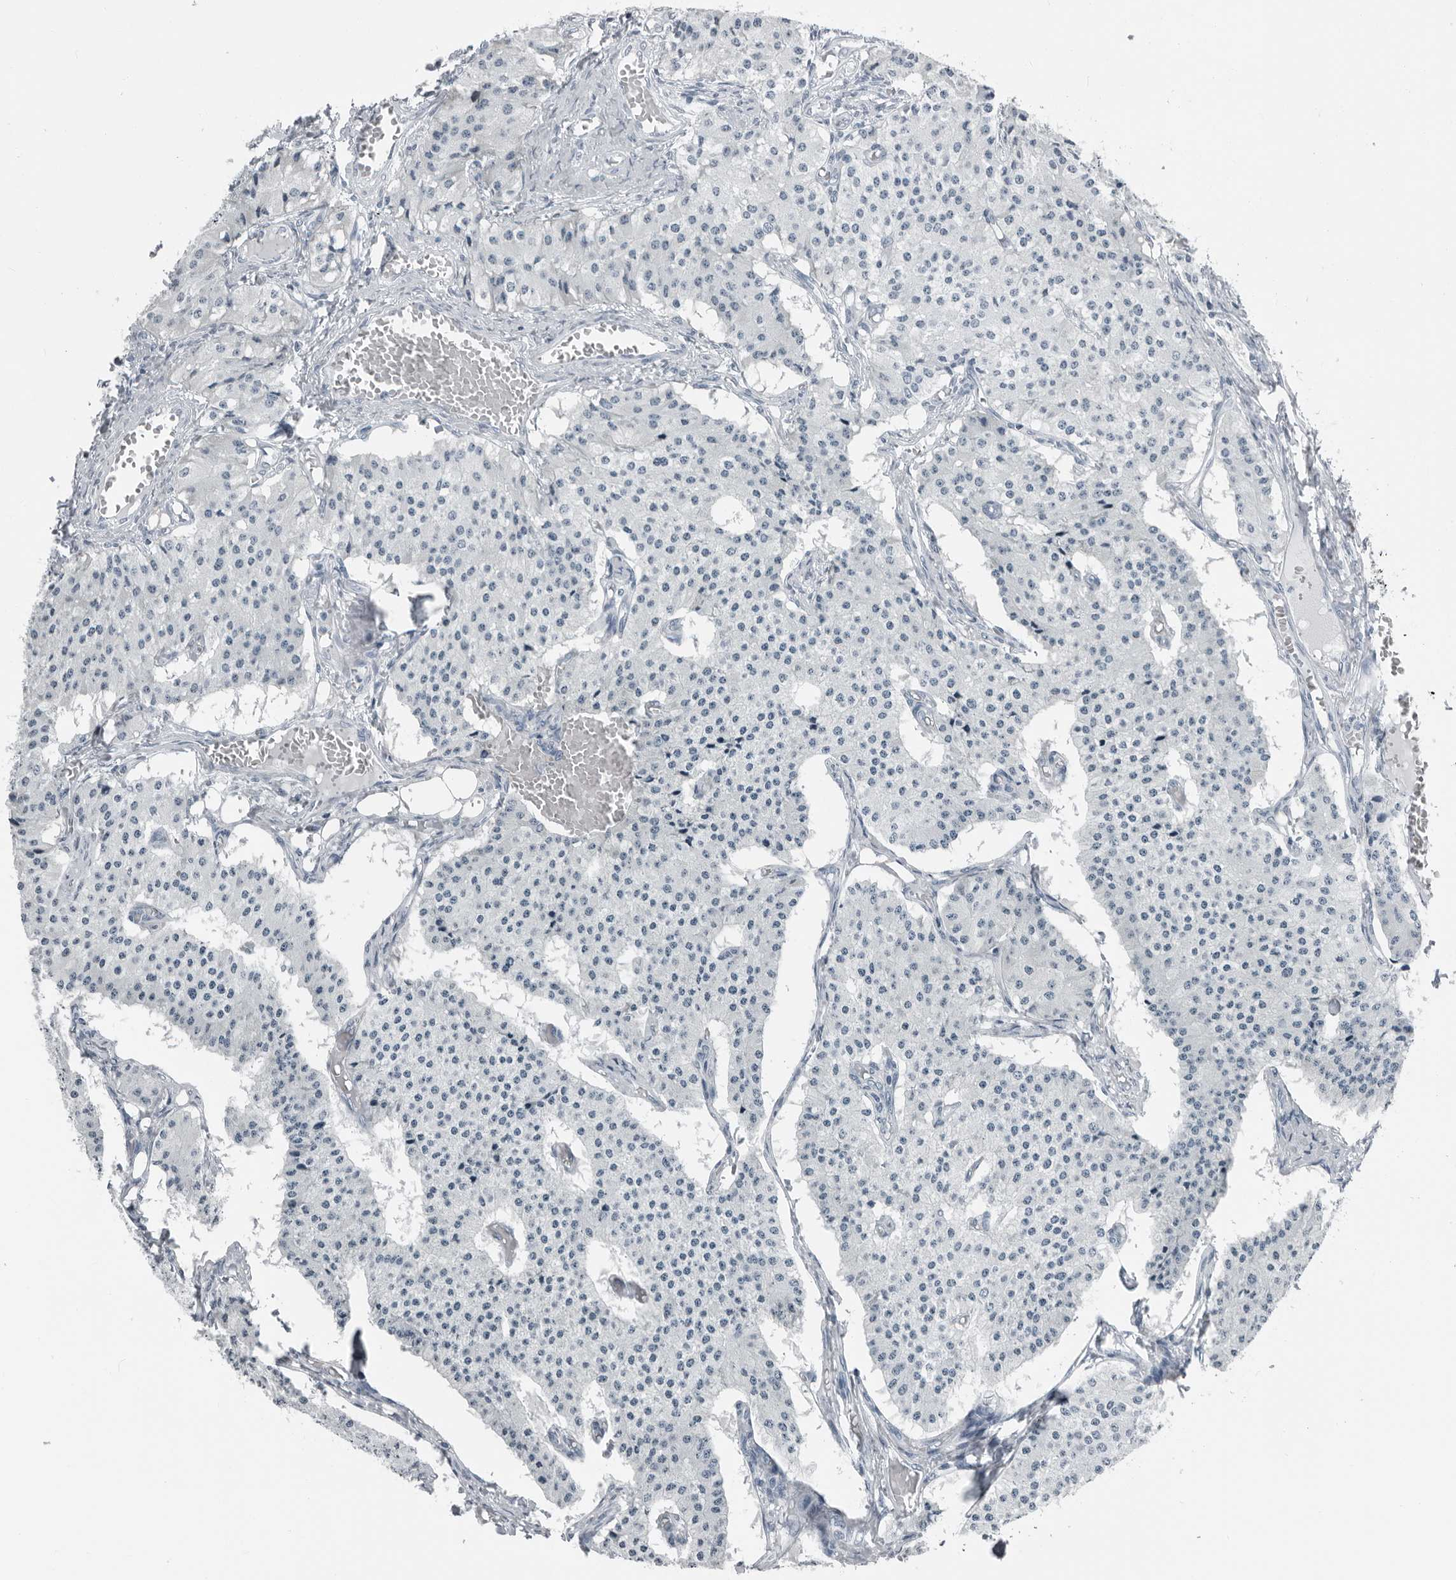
{"staining": {"intensity": "negative", "quantity": "none", "location": "none"}, "tissue": "carcinoid", "cell_type": "Tumor cells", "image_type": "cancer", "snomed": [{"axis": "morphology", "description": "Carcinoid, malignant, NOS"}, {"axis": "topography", "description": "Colon"}], "caption": "The histopathology image displays no staining of tumor cells in carcinoid.", "gene": "PRSS1", "patient": {"sex": "female", "age": 52}}